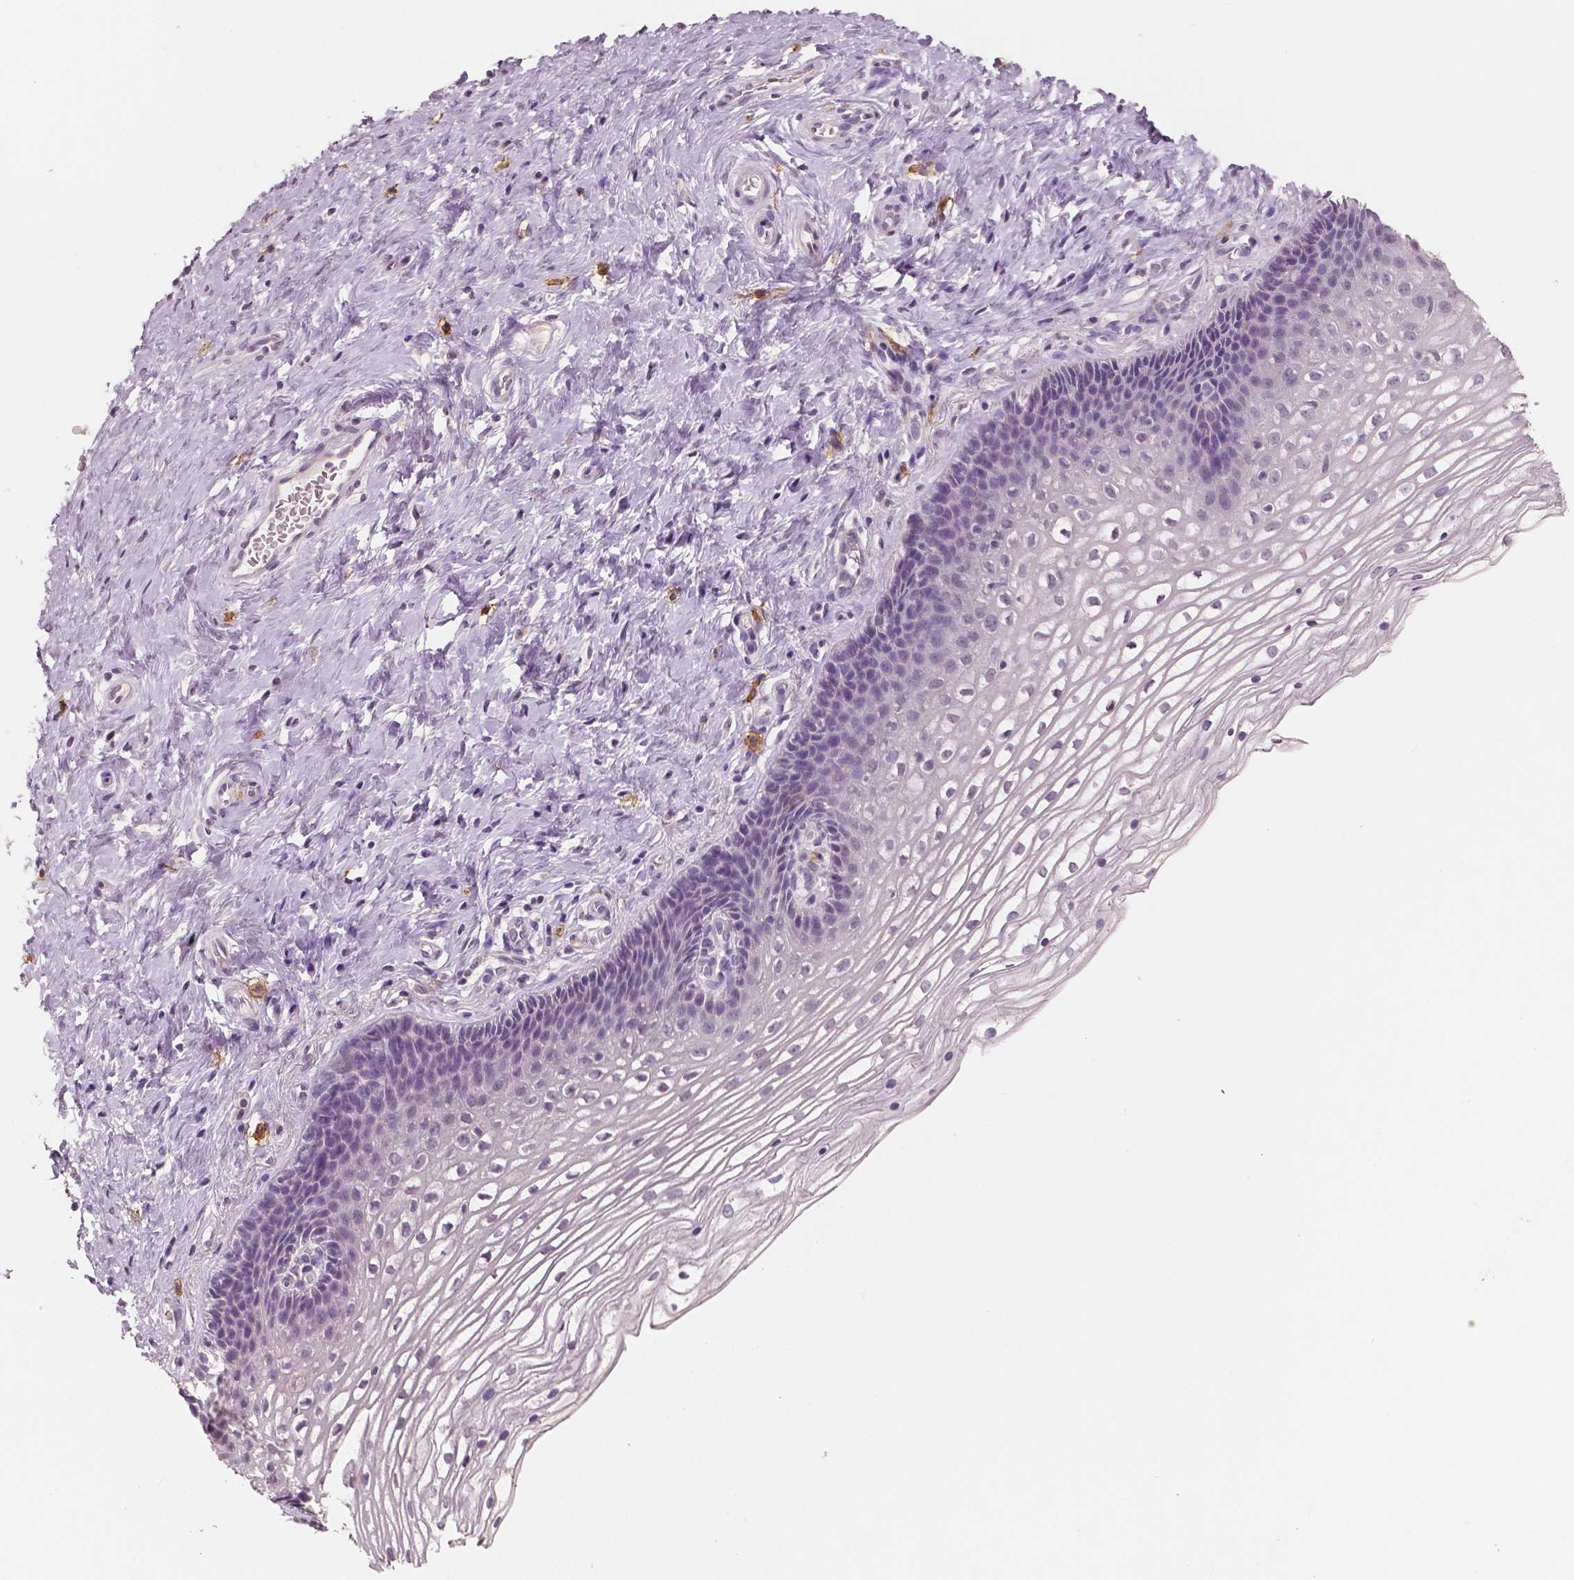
{"staining": {"intensity": "negative", "quantity": "none", "location": "none"}, "tissue": "cervix", "cell_type": "Glandular cells", "image_type": "normal", "snomed": [{"axis": "morphology", "description": "Normal tissue, NOS"}, {"axis": "topography", "description": "Cervix"}], "caption": "Image shows no protein staining in glandular cells of unremarkable cervix.", "gene": "KIT", "patient": {"sex": "female", "age": 34}}